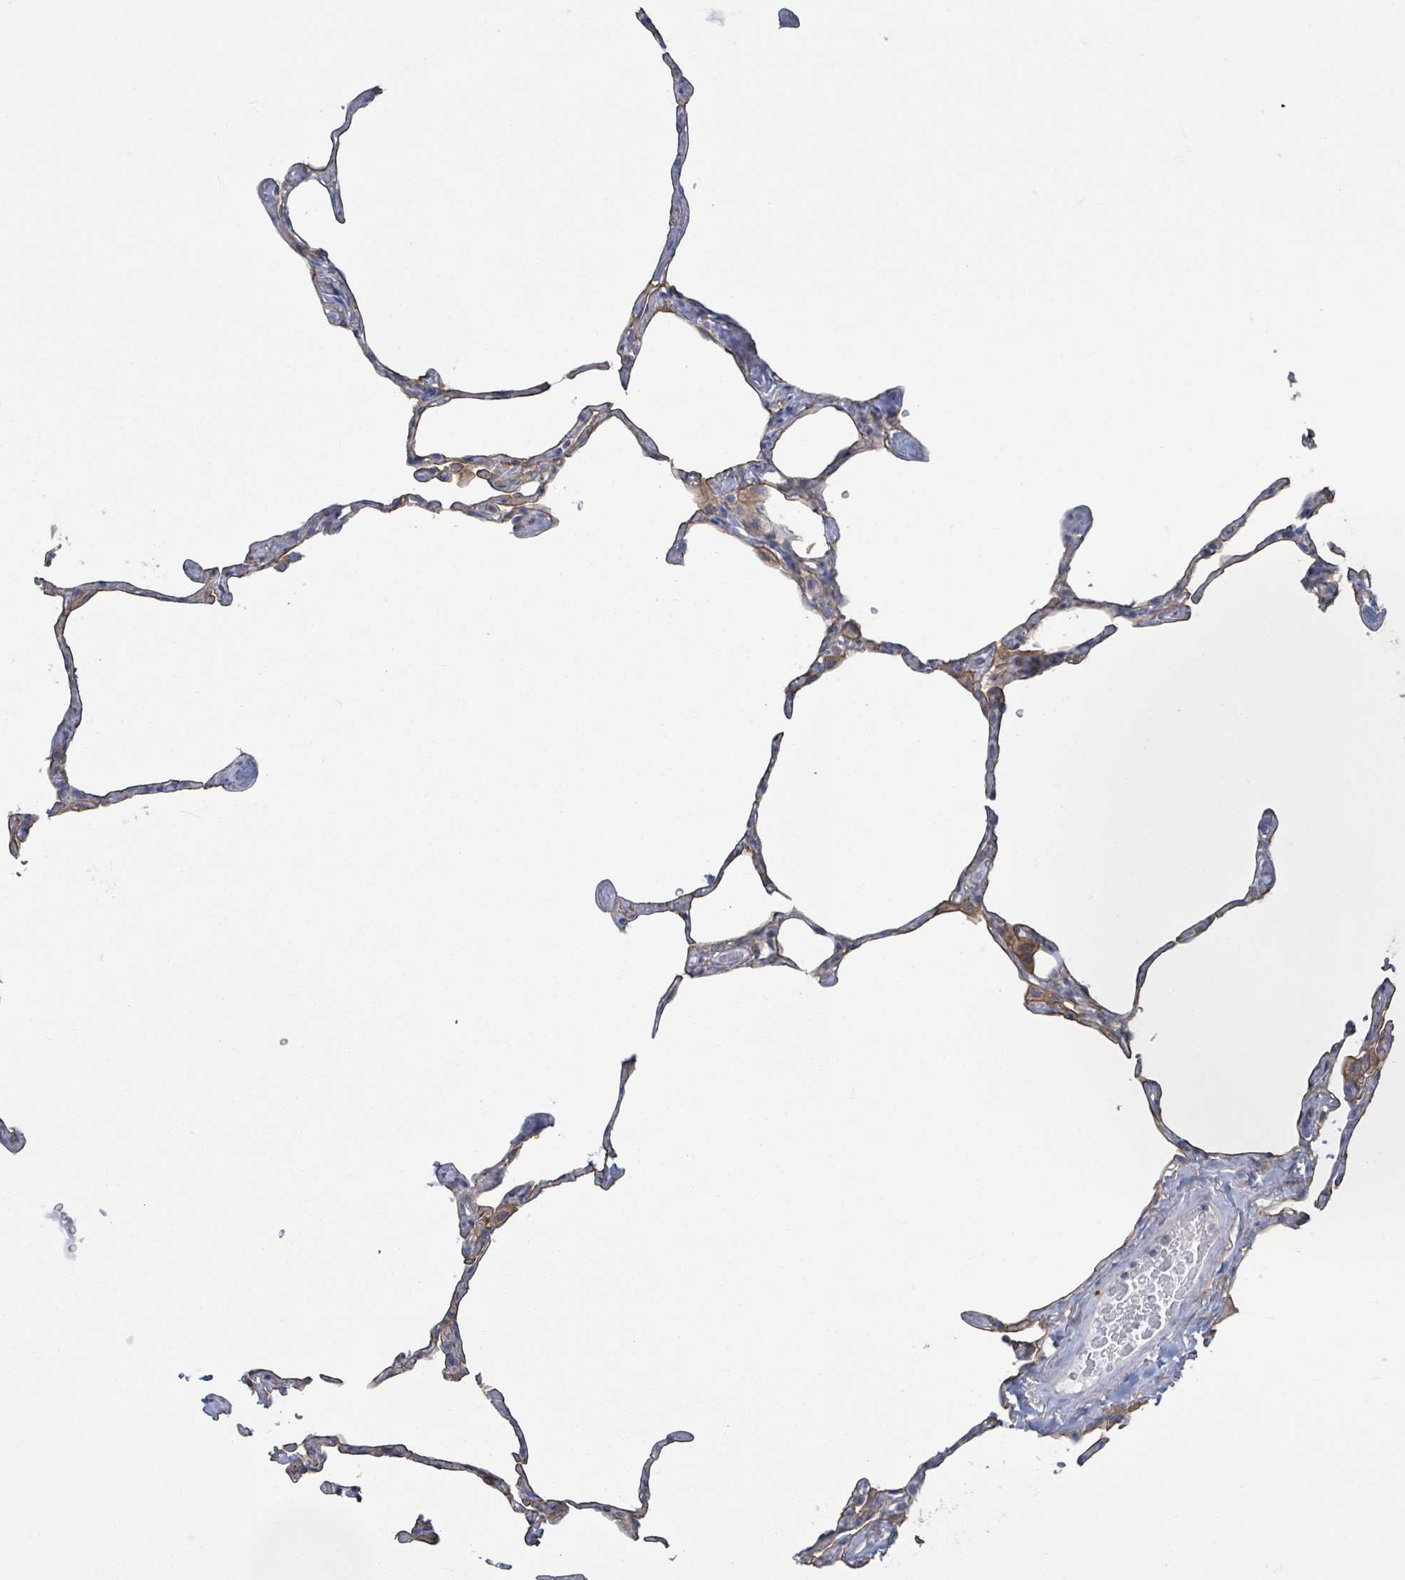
{"staining": {"intensity": "negative", "quantity": "none", "location": "none"}, "tissue": "lung", "cell_type": "Alveolar cells", "image_type": "normal", "snomed": [{"axis": "morphology", "description": "Normal tissue, NOS"}, {"axis": "topography", "description": "Lung"}], "caption": "DAB (3,3'-diaminobenzidine) immunohistochemical staining of normal human lung demonstrates no significant positivity in alveolar cells.", "gene": "COL13A1", "patient": {"sex": "male", "age": 65}}